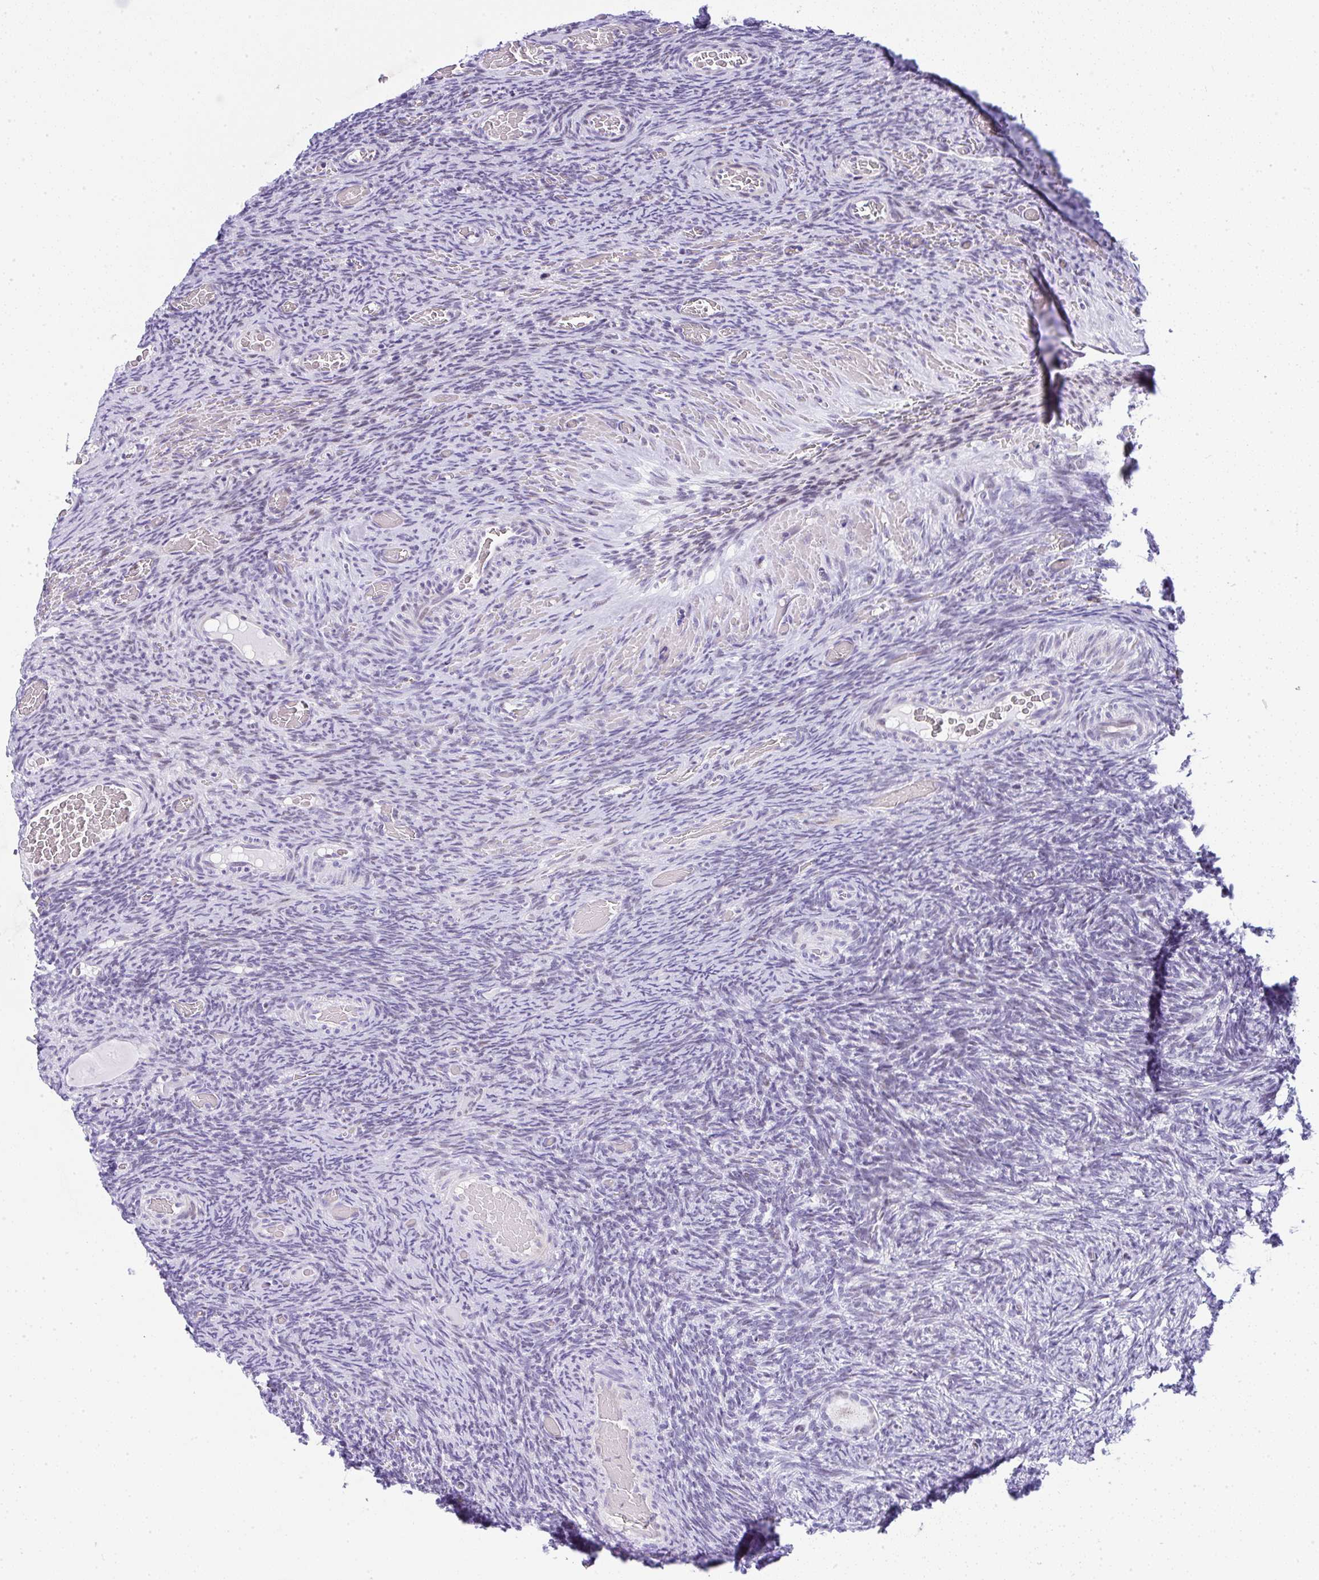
{"staining": {"intensity": "negative", "quantity": "none", "location": "none"}, "tissue": "ovary", "cell_type": "Follicle cells", "image_type": "normal", "snomed": [{"axis": "morphology", "description": "Normal tissue, NOS"}, {"axis": "topography", "description": "Ovary"}], "caption": "IHC micrograph of normal ovary: ovary stained with DAB exhibits no significant protein expression in follicle cells. (Stains: DAB immunohistochemistry with hematoxylin counter stain, Microscopy: brightfield microscopy at high magnification).", "gene": "NR1D2", "patient": {"sex": "female", "age": 34}}